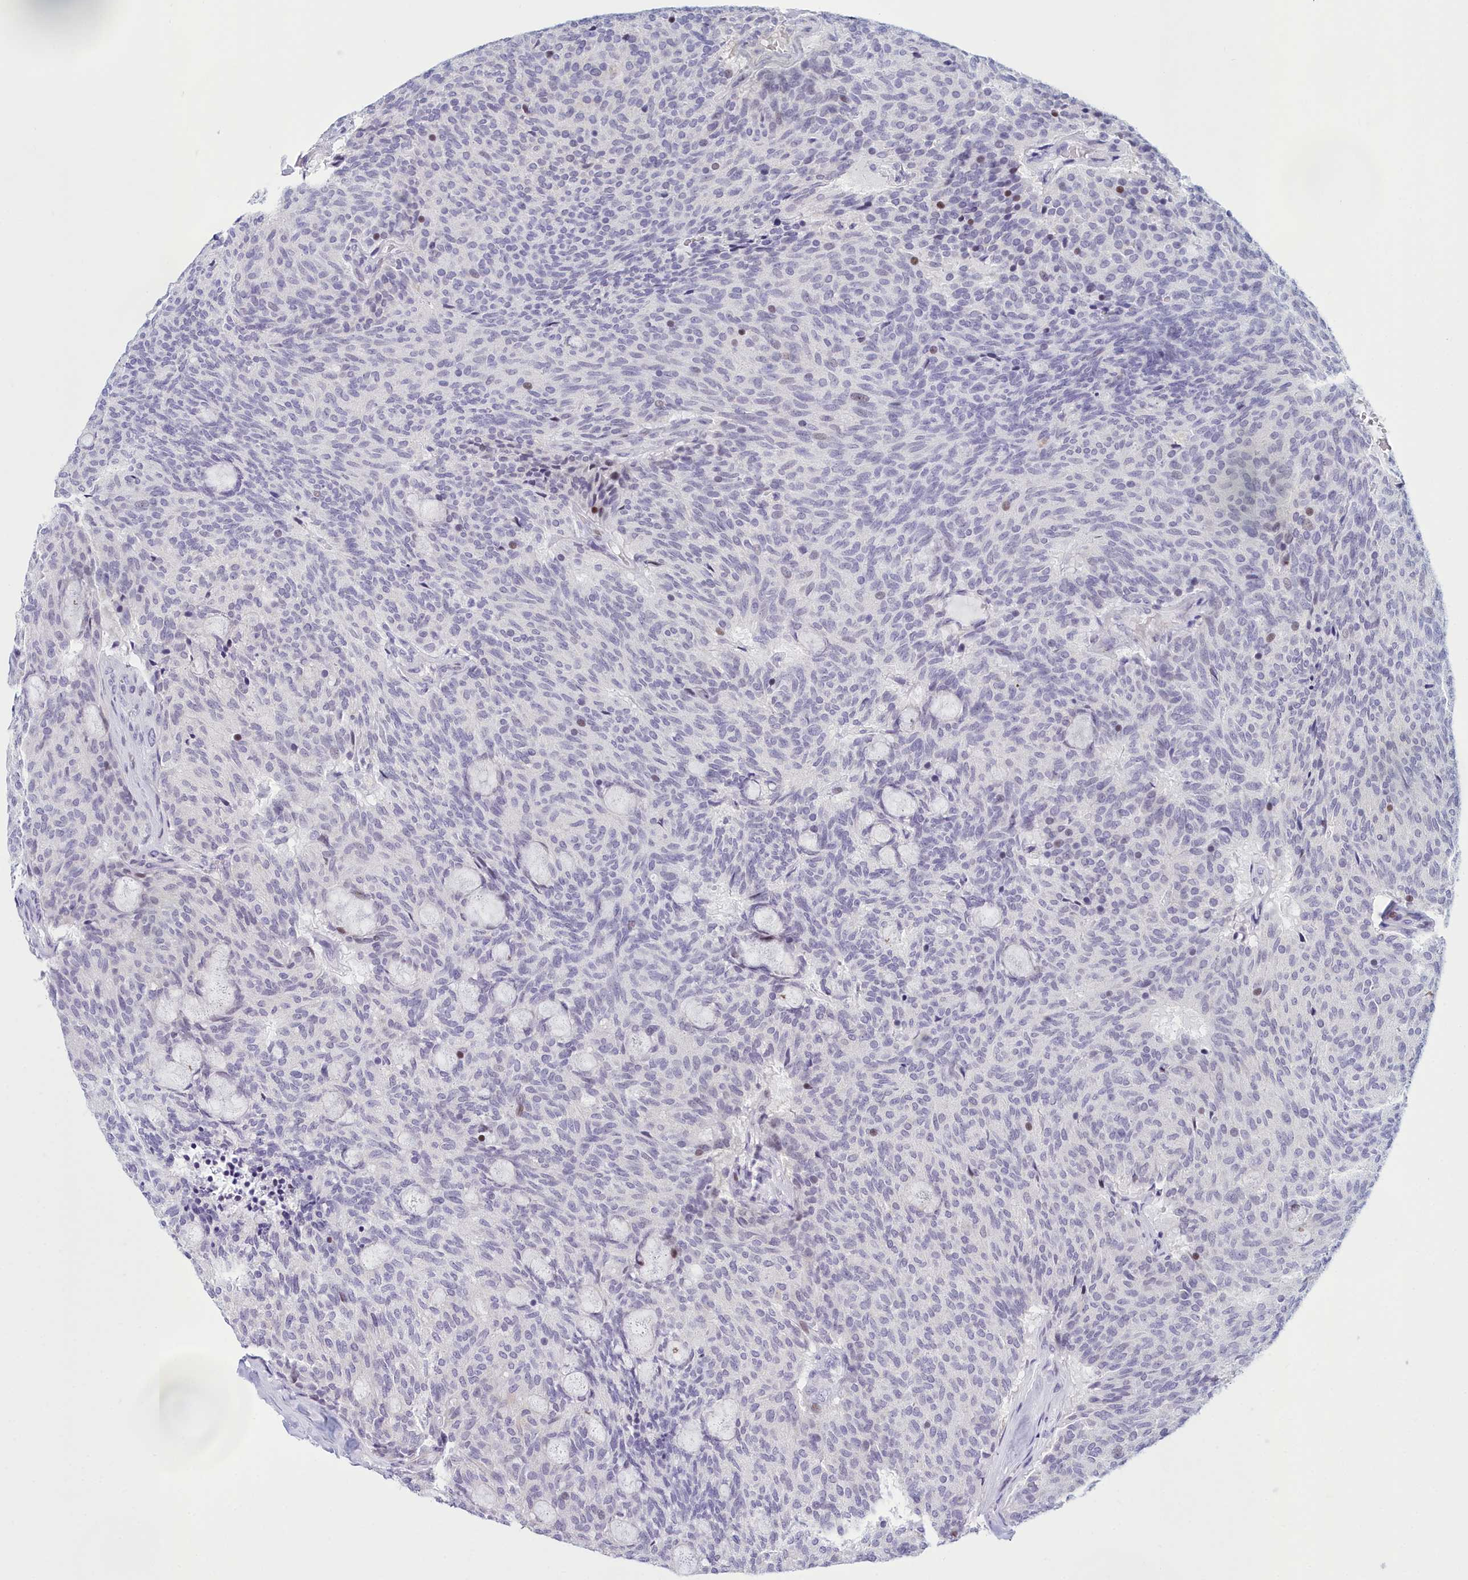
{"staining": {"intensity": "negative", "quantity": "none", "location": "none"}, "tissue": "carcinoid", "cell_type": "Tumor cells", "image_type": "cancer", "snomed": [{"axis": "morphology", "description": "Carcinoid, malignant, NOS"}, {"axis": "topography", "description": "Pancreas"}], "caption": "A high-resolution image shows IHC staining of carcinoid (malignant), which displays no significant staining in tumor cells.", "gene": "SNX20", "patient": {"sex": "female", "age": 54}}